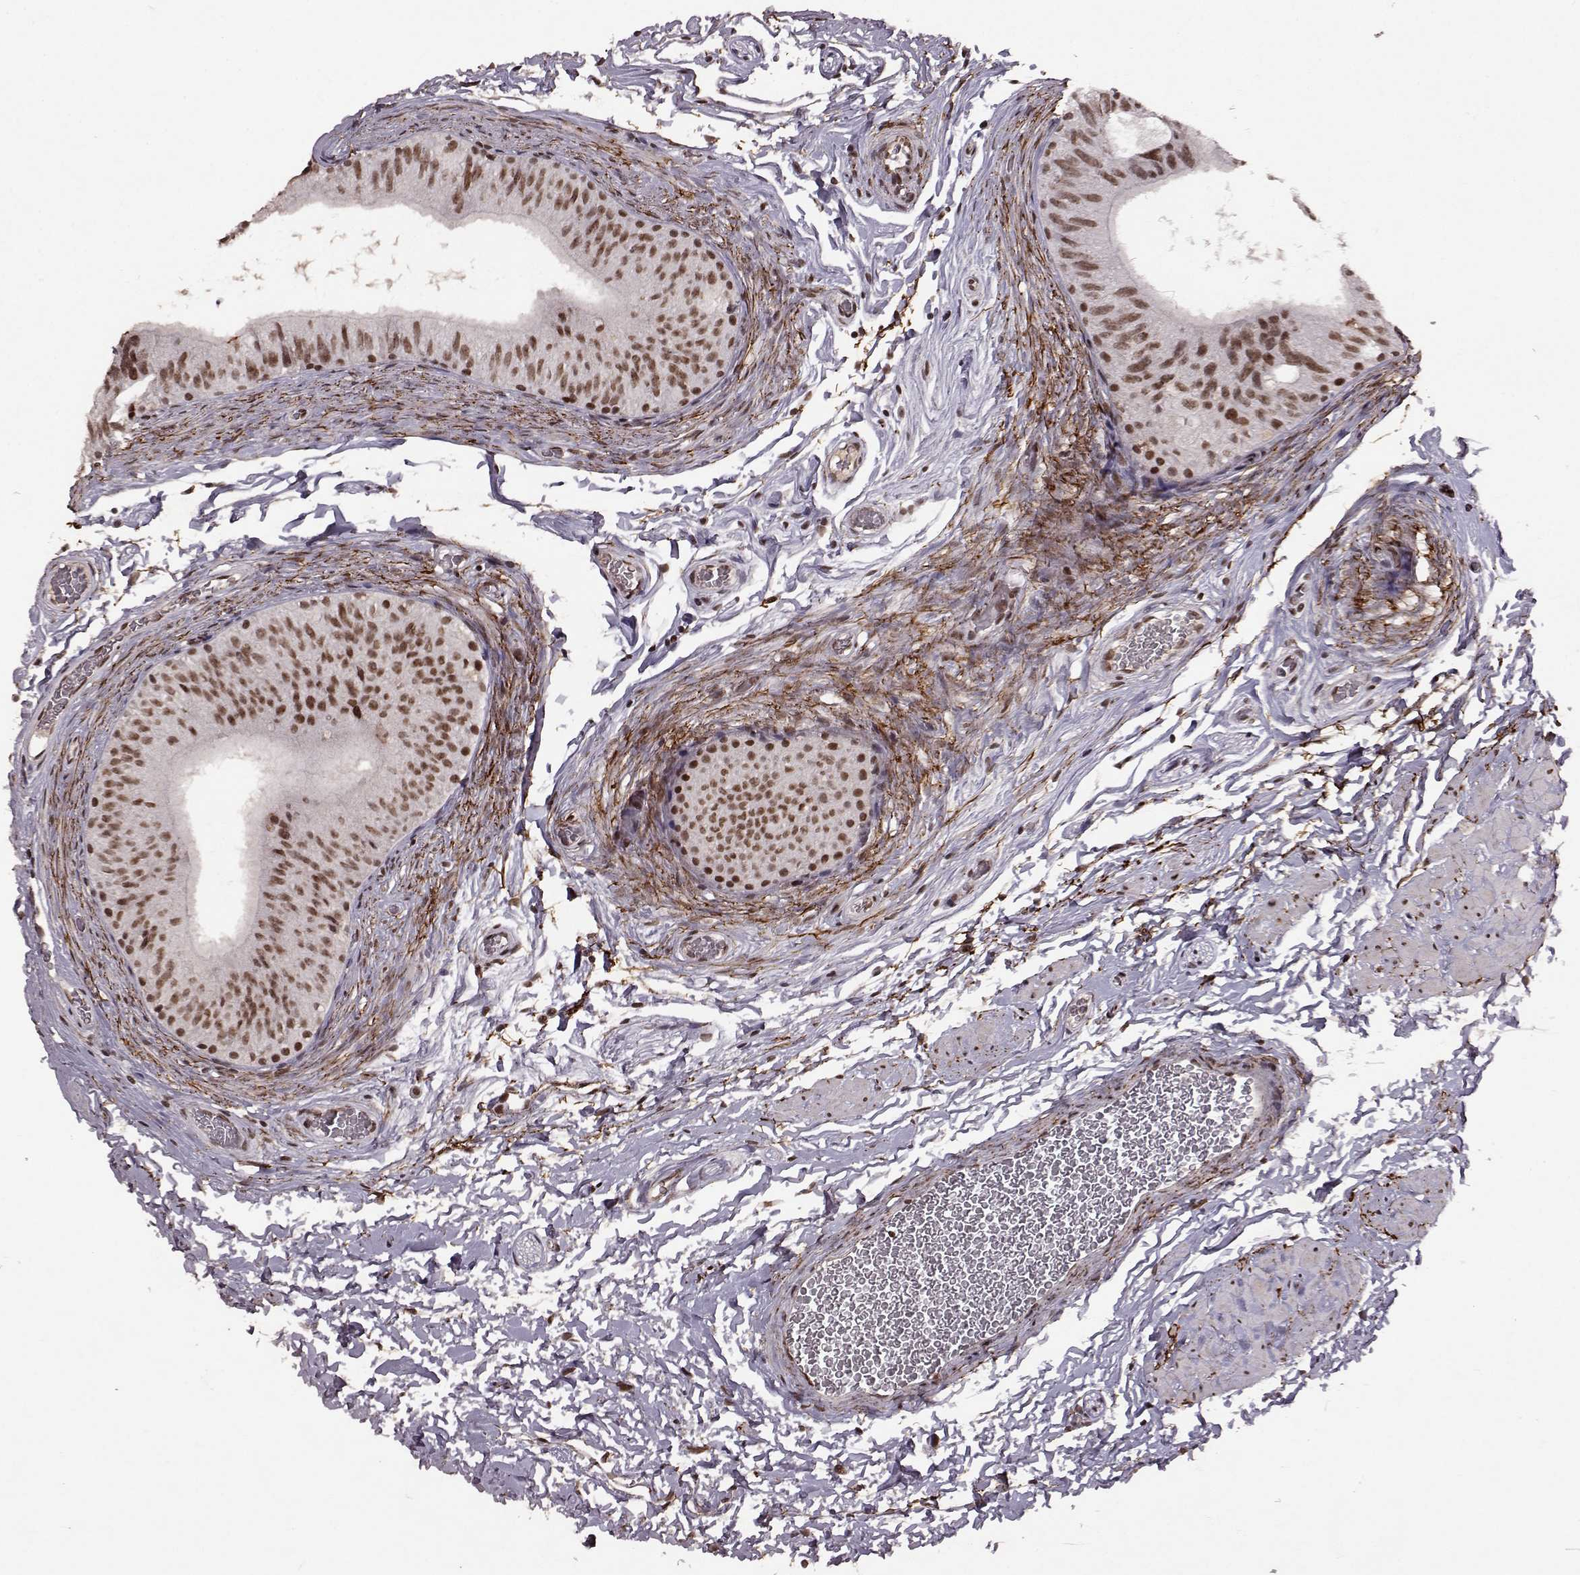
{"staining": {"intensity": "moderate", "quantity": ">75%", "location": "nuclear"}, "tissue": "epididymis", "cell_type": "Glandular cells", "image_type": "normal", "snomed": [{"axis": "morphology", "description": "Normal tissue, NOS"}, {"axis": "topography", "description": "Epididymis, spermatic cord, NOS"}, {"axis": "topography", "description": "Epididymis"}], "caption": "Moderate nuclear positivity for a protein is seen in about >75% of glandular cells of benign epididymis using immunohistochemistry (IHC).", "gene": "RRAGD", "patient": {"sex": "male", "age": 31}}